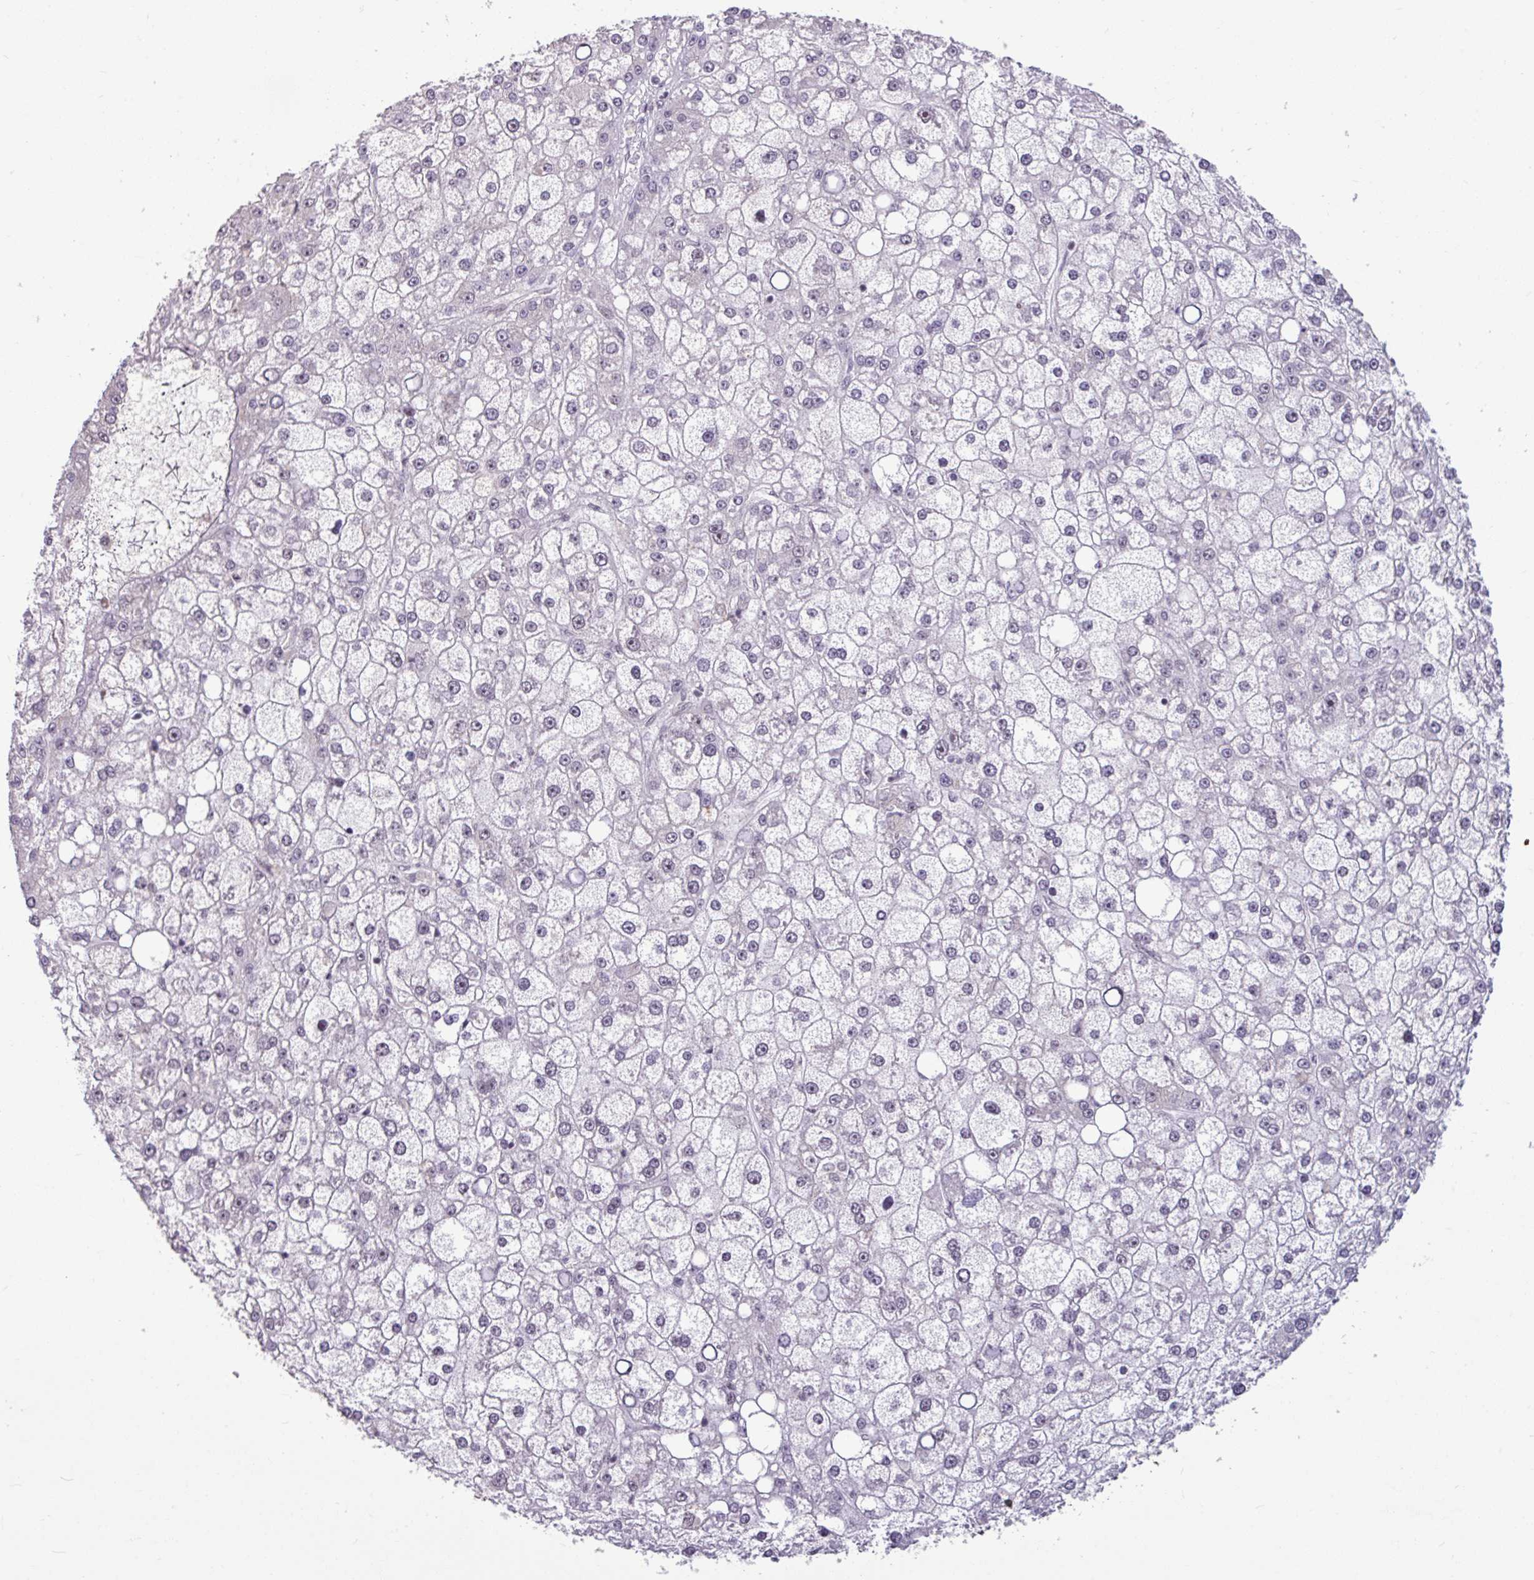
{"staining": {"intensity": "negative", "quantity": "none", "location": "none"}, "tissue": "liver cancer", "cell_type": "Tumor cells", "image_type": "cancer", "snomed": [{"axis": "morphology", "description": "Carcinoma, Hepatocellular, NOS"}, {"axis": "topography", "description": "Liver"}], "caption": "This photomicrograph is of liver cancer stained with immunohistochemistry to label a protein in brown with the nuclei are counter-stained blue. There is no staining in tumor cells. The staining is performed using DAB brown chromogen with nuclei counter-stained in using hematoxylin.", "gene": "TDG", "patient": {"sex": "male", "age": 67}}